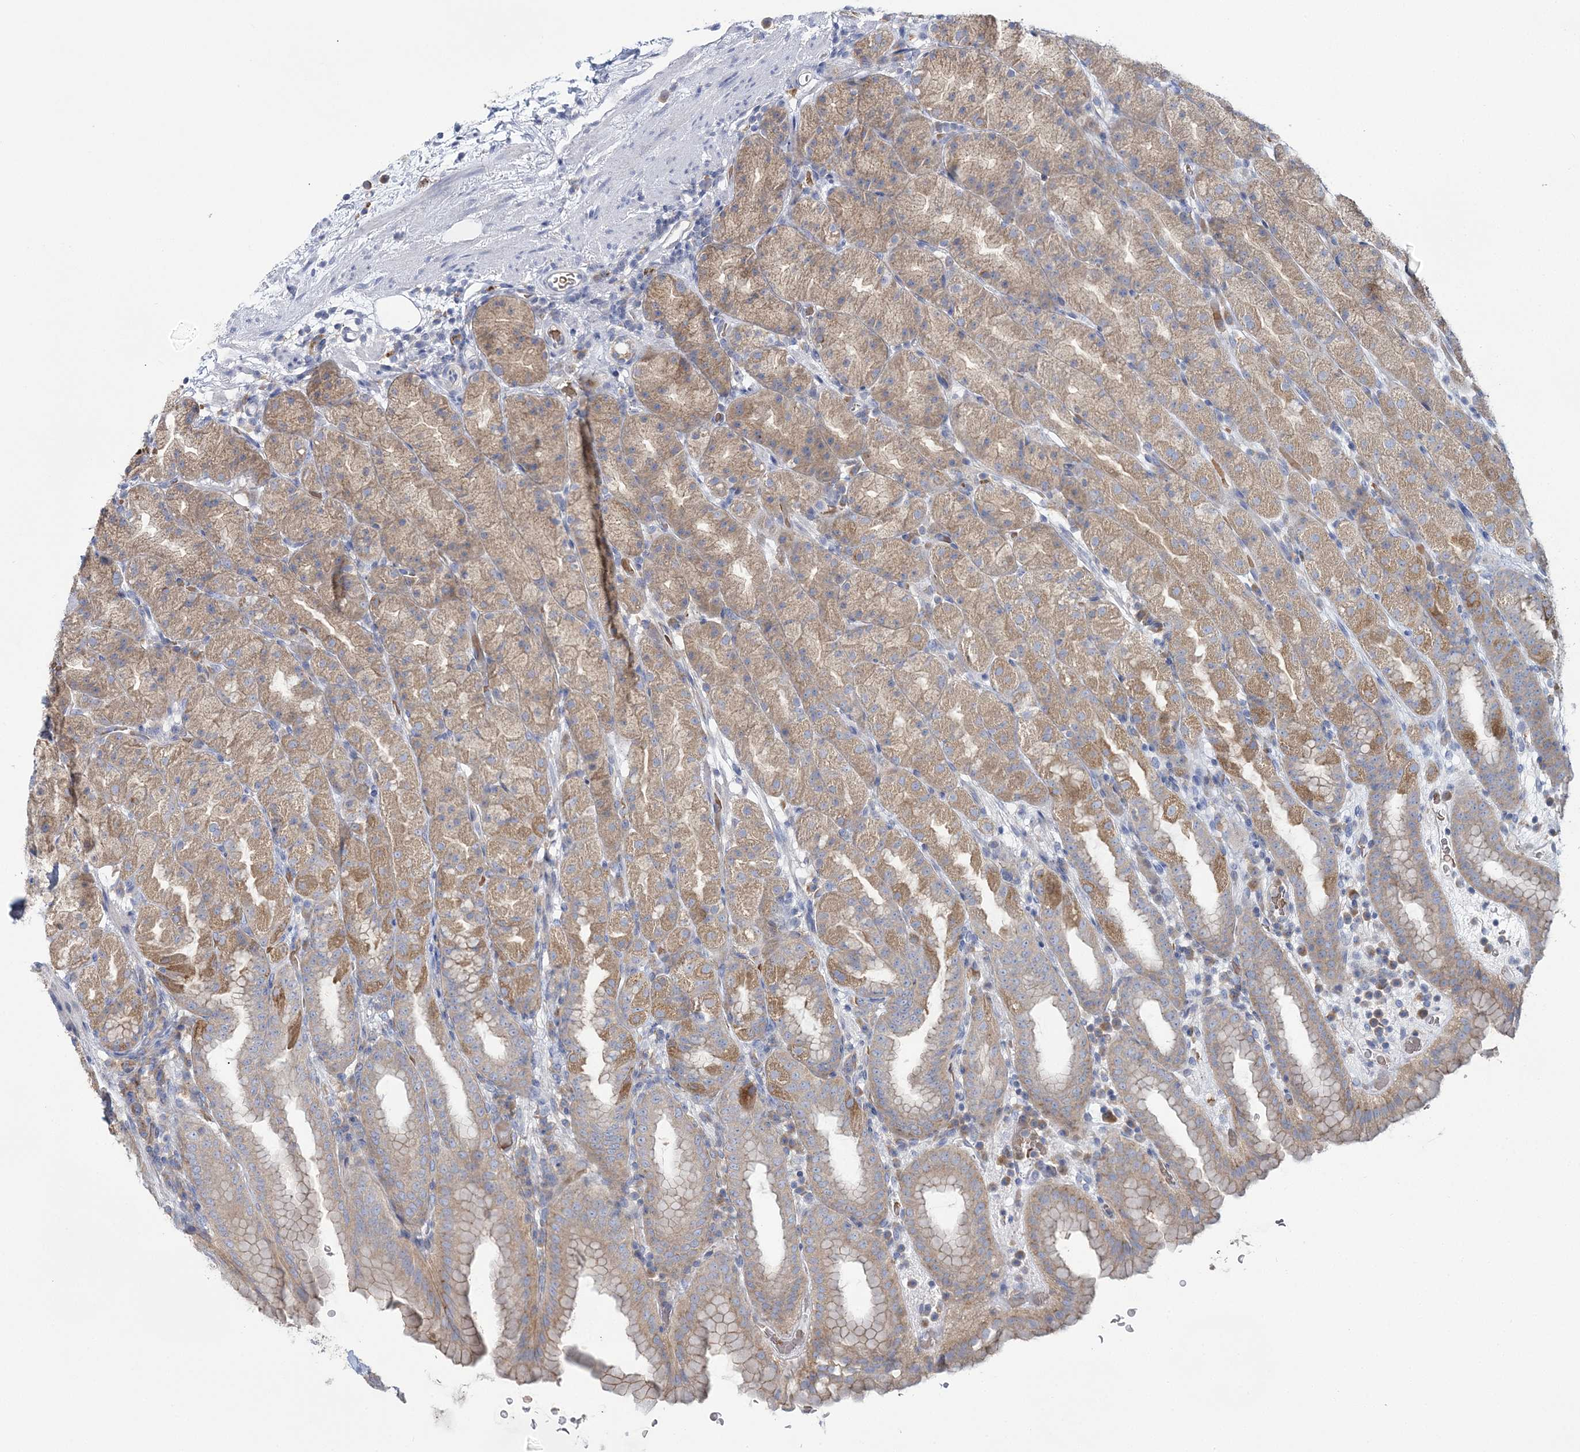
{"staining": {"intensity": "moderate", "quantity": "25%-75%", "location": "cytoplasmic/membranous"}, "tissue": "stomach", "cell_type": "Glandular cells", "image_type": "normal", "snomed": [{"axis": "morphology", "description": "Normal tissue, NOS"}, {"axis": "topography", "description": "Stomach, upper"}], "caption": "A high-resolution image shows immunohistochemistry (IHC) staining of benign stomach, which displays moderate cytoplasmic/membranous positivity in about 25%-75% of glandular cells.", "gene": "ATP11B", "patient": {"sex": "male", "age": 68}}